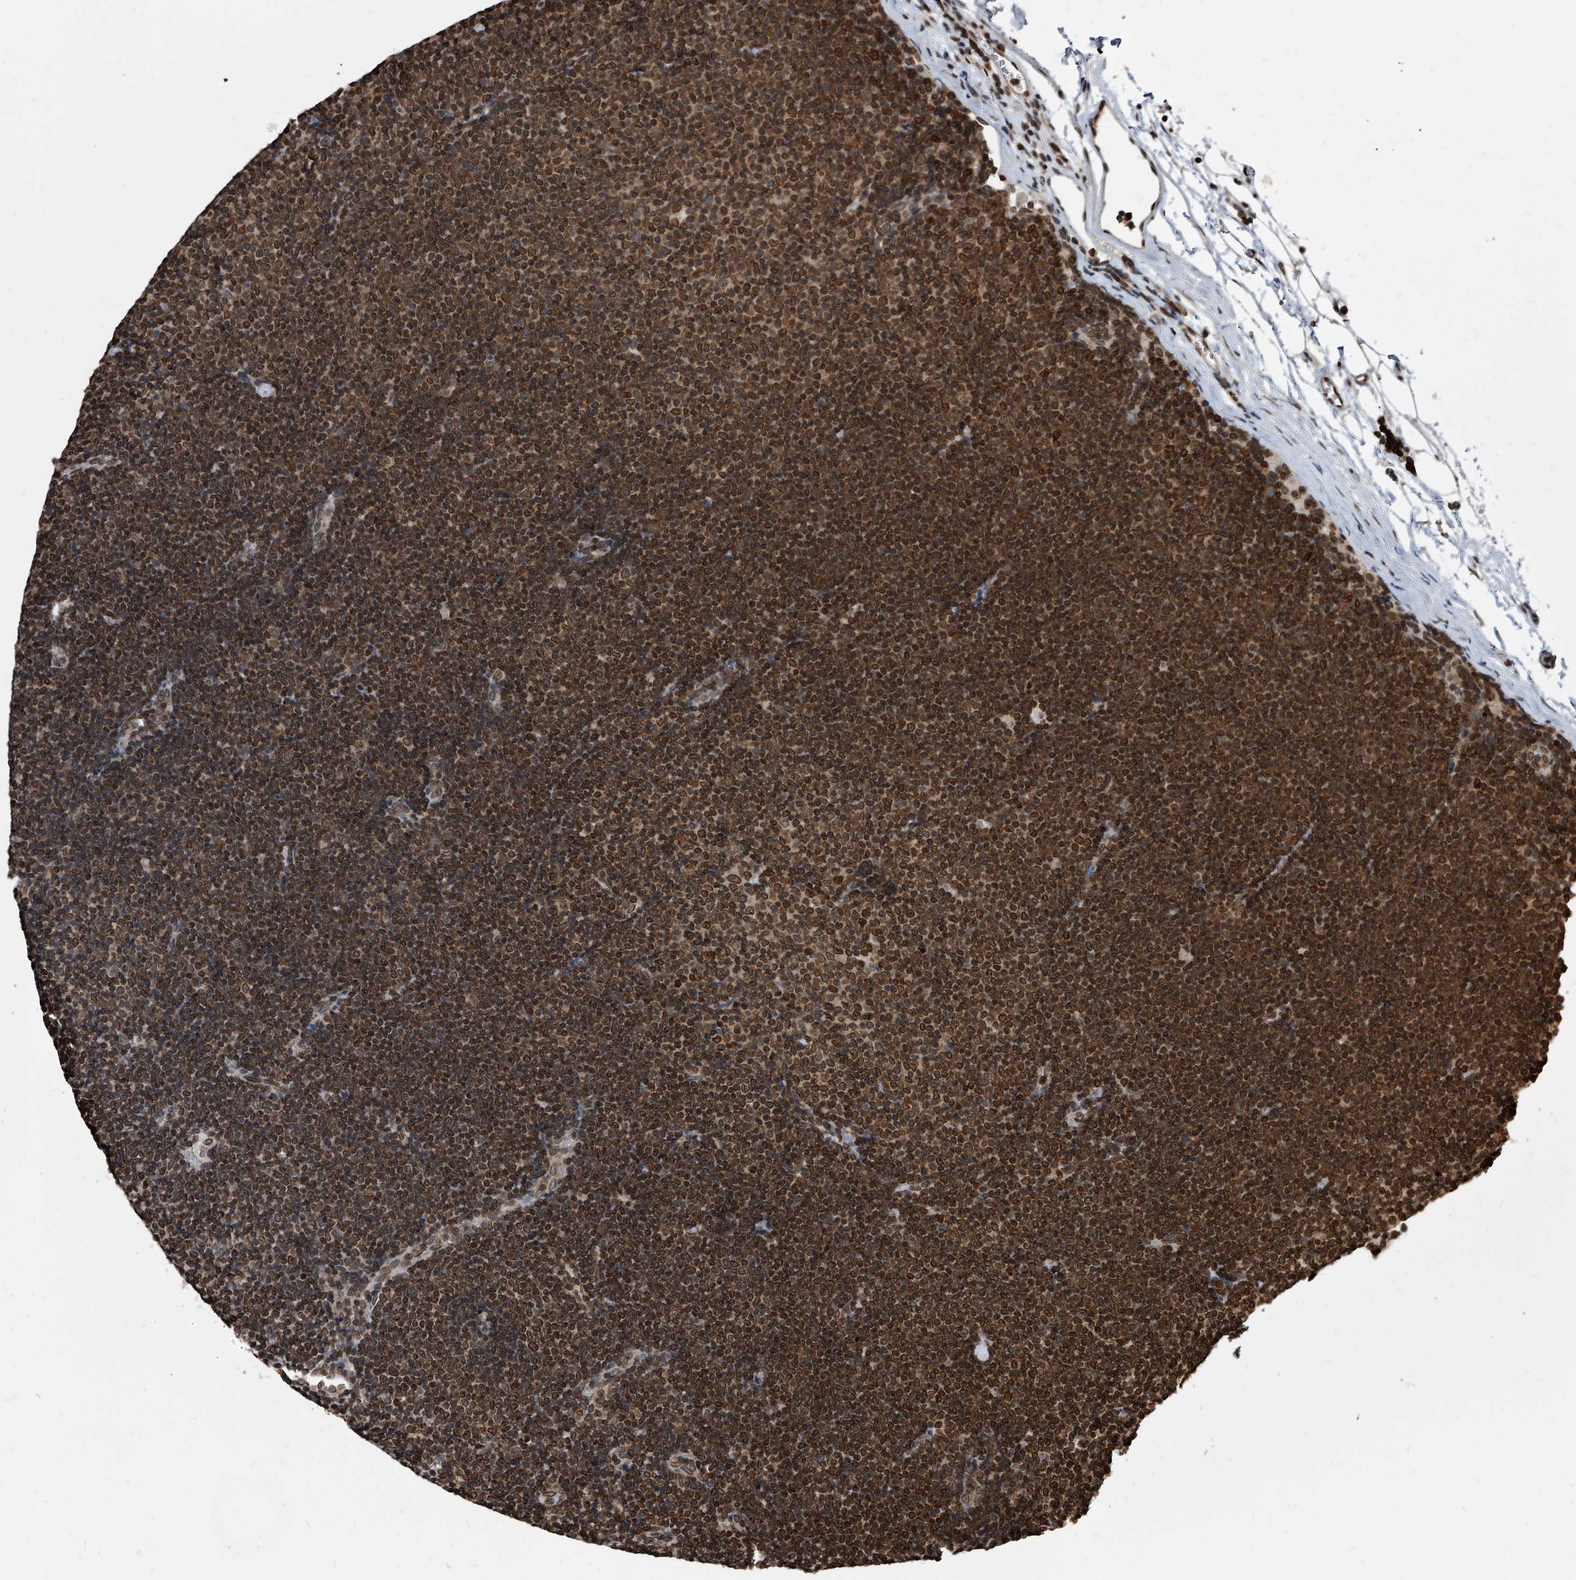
{"staining": {"intensity": "strong", "quantity": ">75%", "location": "cytoplasmic/membranous,nuclear"}, "tissue": "lymphoma", "cell_type": "Tumor cells", "image_type": "cancer", "snomed": [{"axis": "morphology", "description": "Malignant lymphoma, non-Hodgkin's type, Low grade"}, {"axis": "topography", "description": "Lymph node"}], "caption": "Lymphoma was stained to show a protein in brown. There is high levels of strong cytoplasmic/membranous and nuclear staining in about >75% of tumor cells.", "gene": "PHF20", "patient": {"sex": "female", "age": 53}}